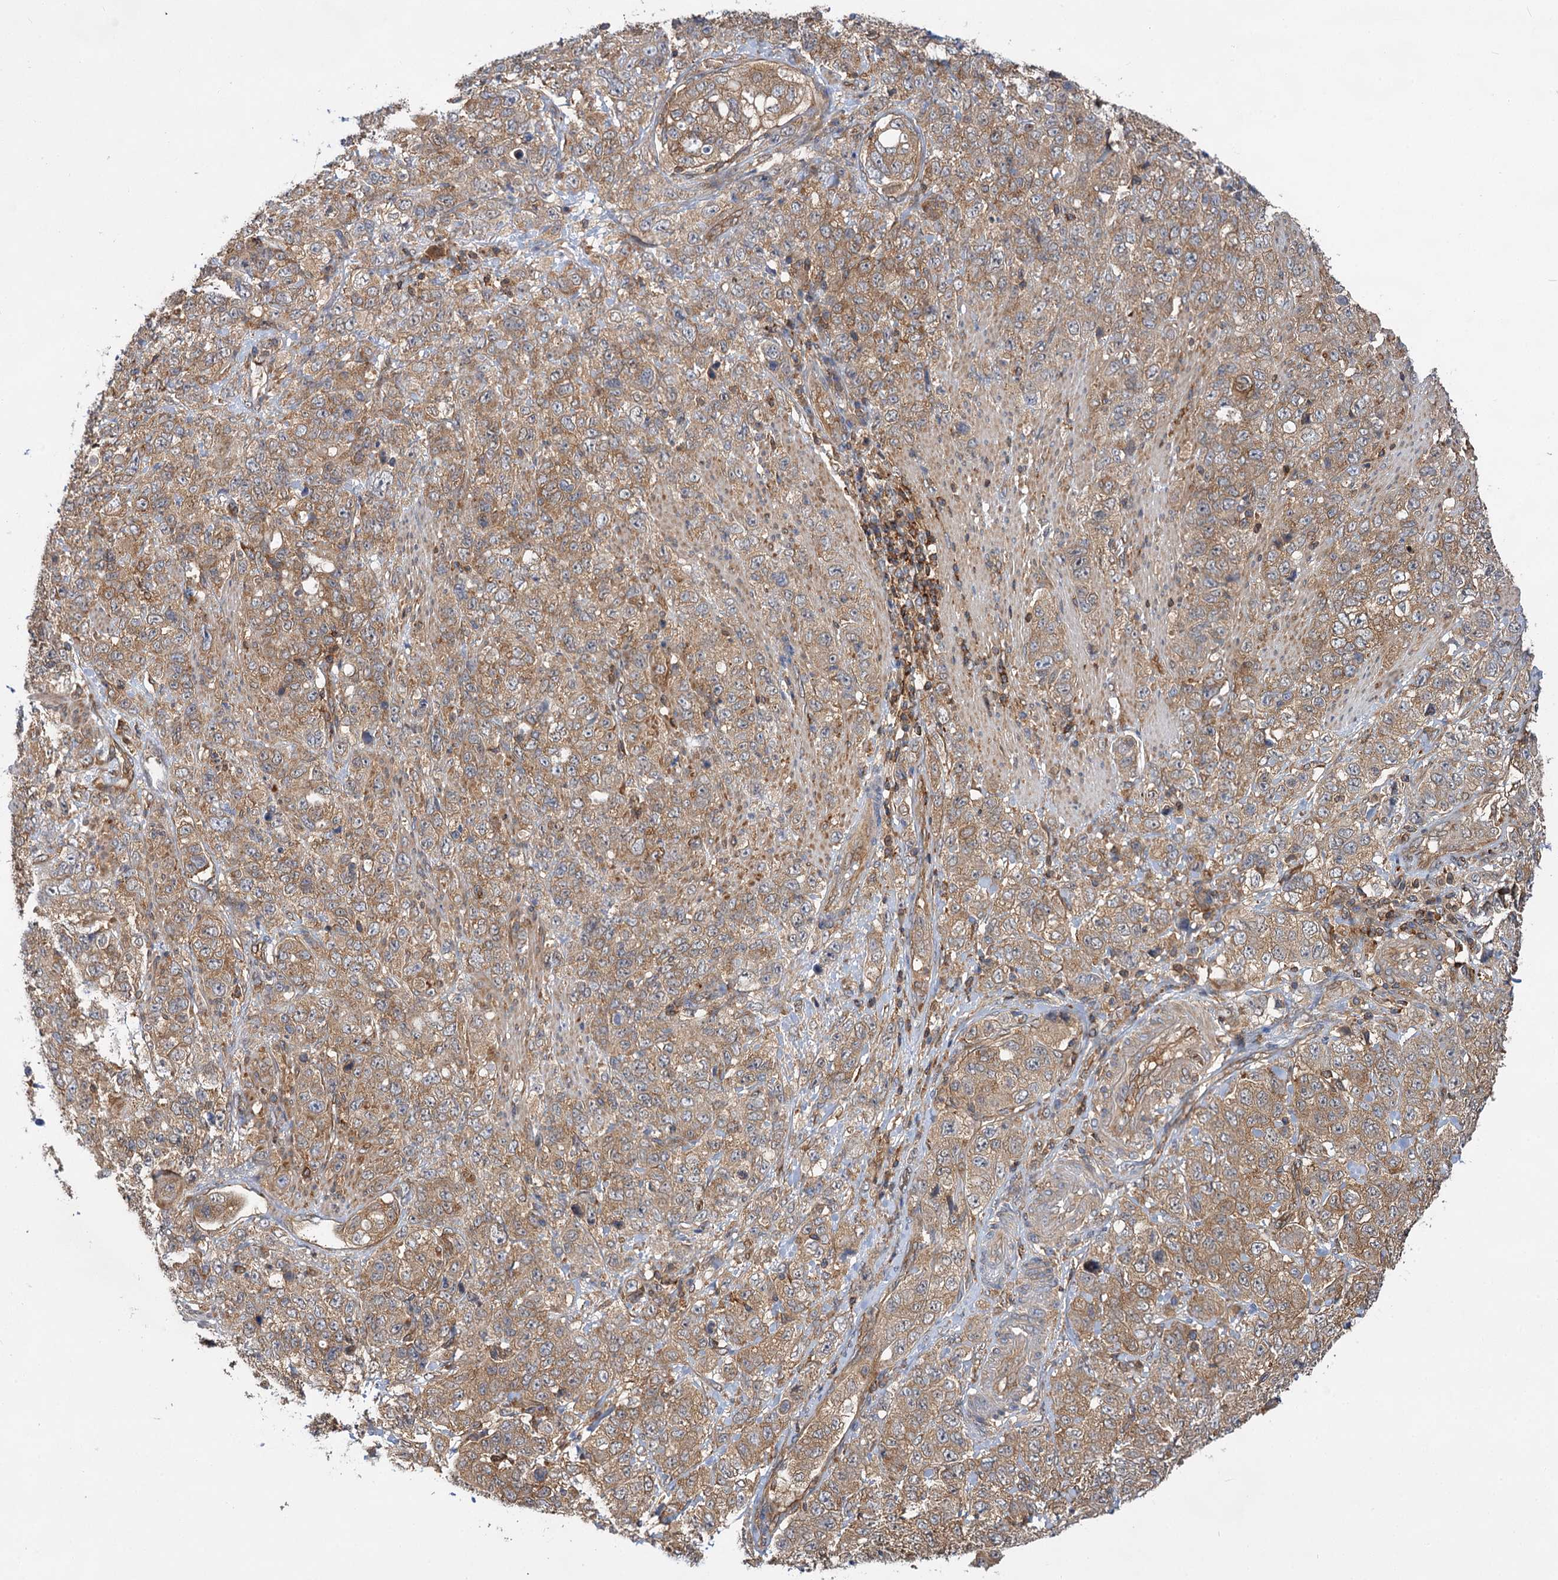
{"staining": {"intensity": "moderate", "quantity": ">75%", "location": "cytoplasmic/membranous"}, "tissue": "stomach cancer", "cell_type": "Tumor cells", "image_type": "cancer", "snomed": [{"axis": "morphology", "description": "Adenocarcinoma, NOS"}, {"axis": "topography", "description": "Stomach"}], "caption": "Protein expression analysis of stomach cancer (adenocarcinoma) shows moderate cytoplasmic/membranous expression in approximately >75% of tumor cells.", "gene": "PACS1", "patient": {"sex": "male", "age": 48}}